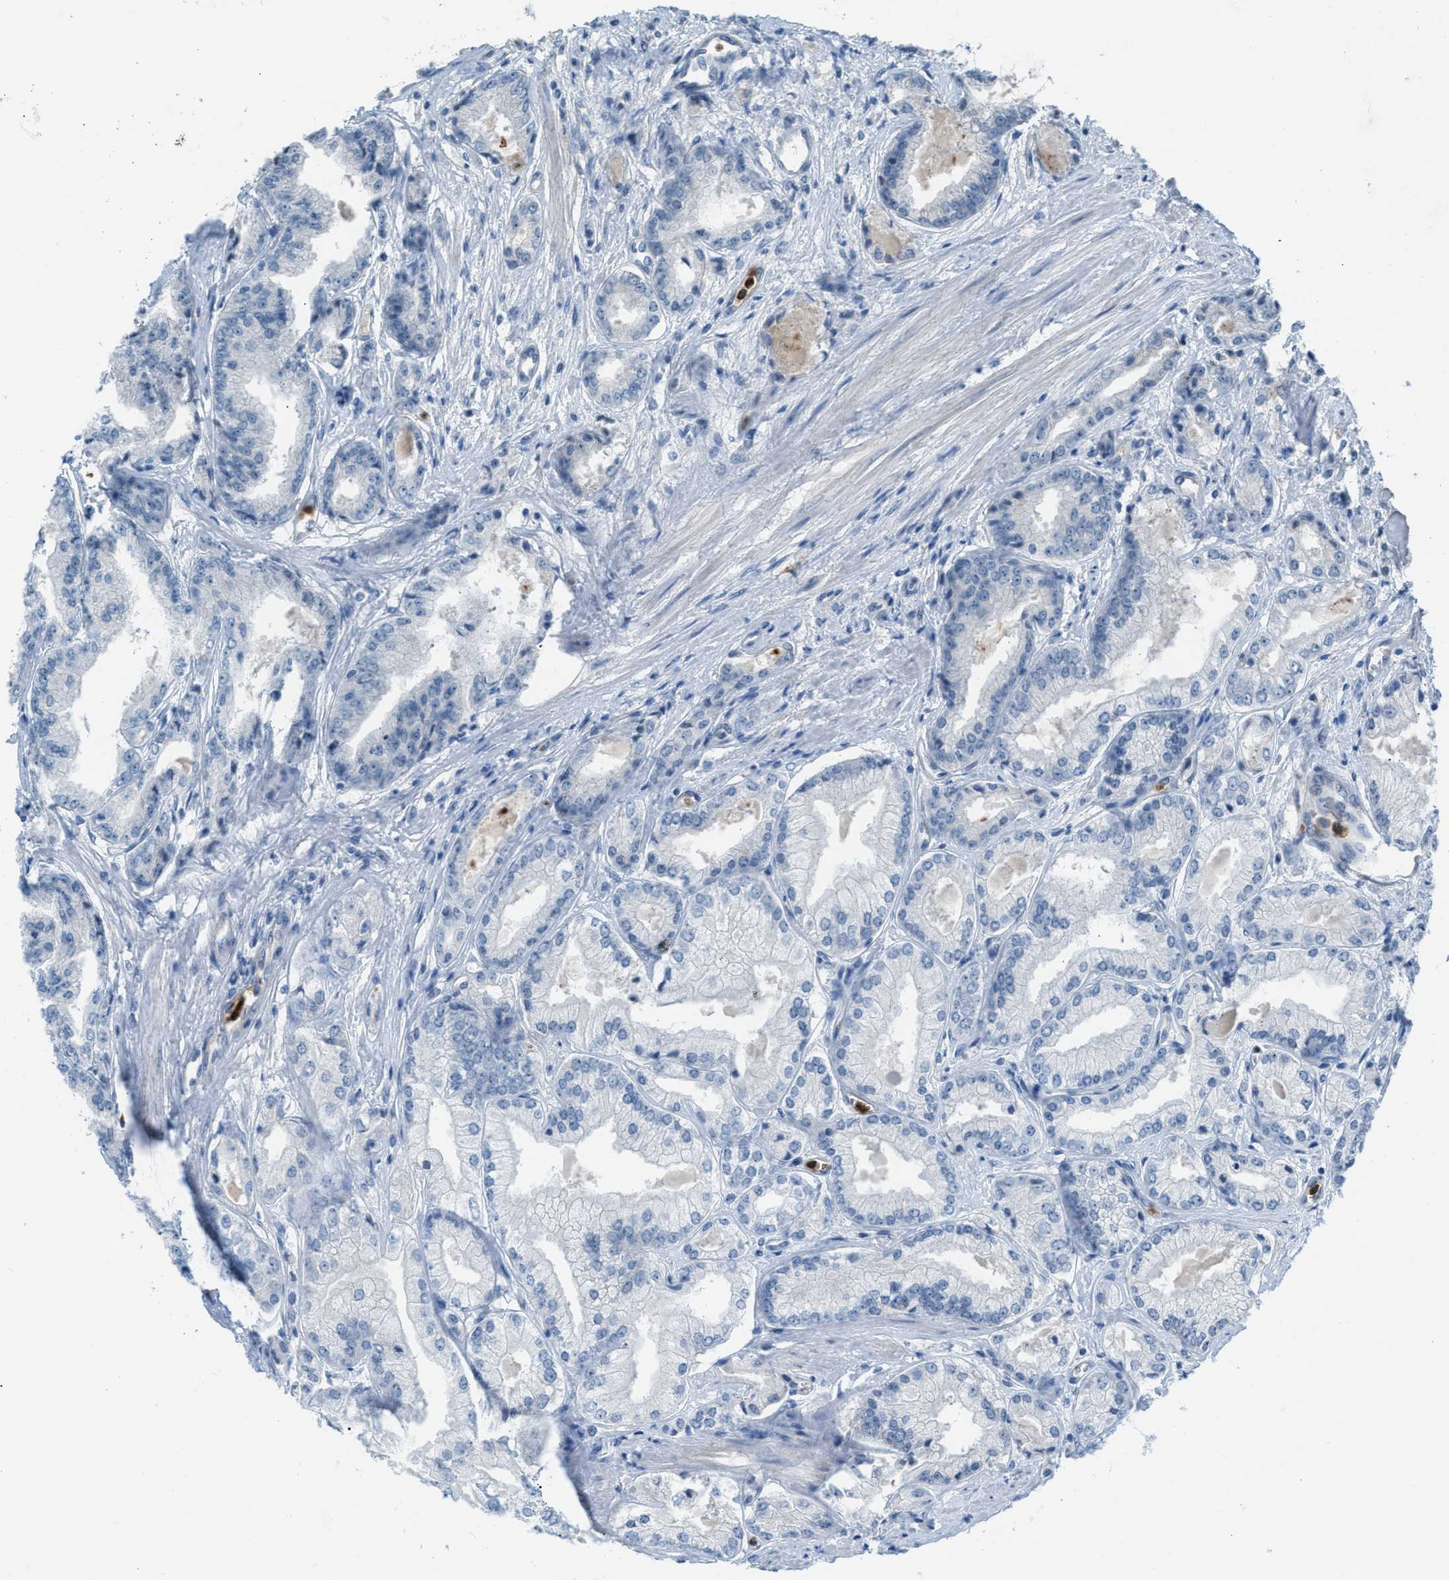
{"staining": {"intensity": "negative", "quantity": "none", "location": "none"}, "tissue": "prostate cancer", "cell_type": "Tumor cells", "image_type": "cancer", "snomed": [{"axis": "morphology", "description": "Adenocarcinoma, Low grade"}, {"axis": "topography", "description": "Prostate"}], "caption": "A high-resolution image shows immunohistochemistry (IHC) staining of adenocarcinoma (low-grade) (prostate), which displays no significant expression in tumor cells.", "gene": "CFAP77", "patient": {"sex": "male", "age": 52}}